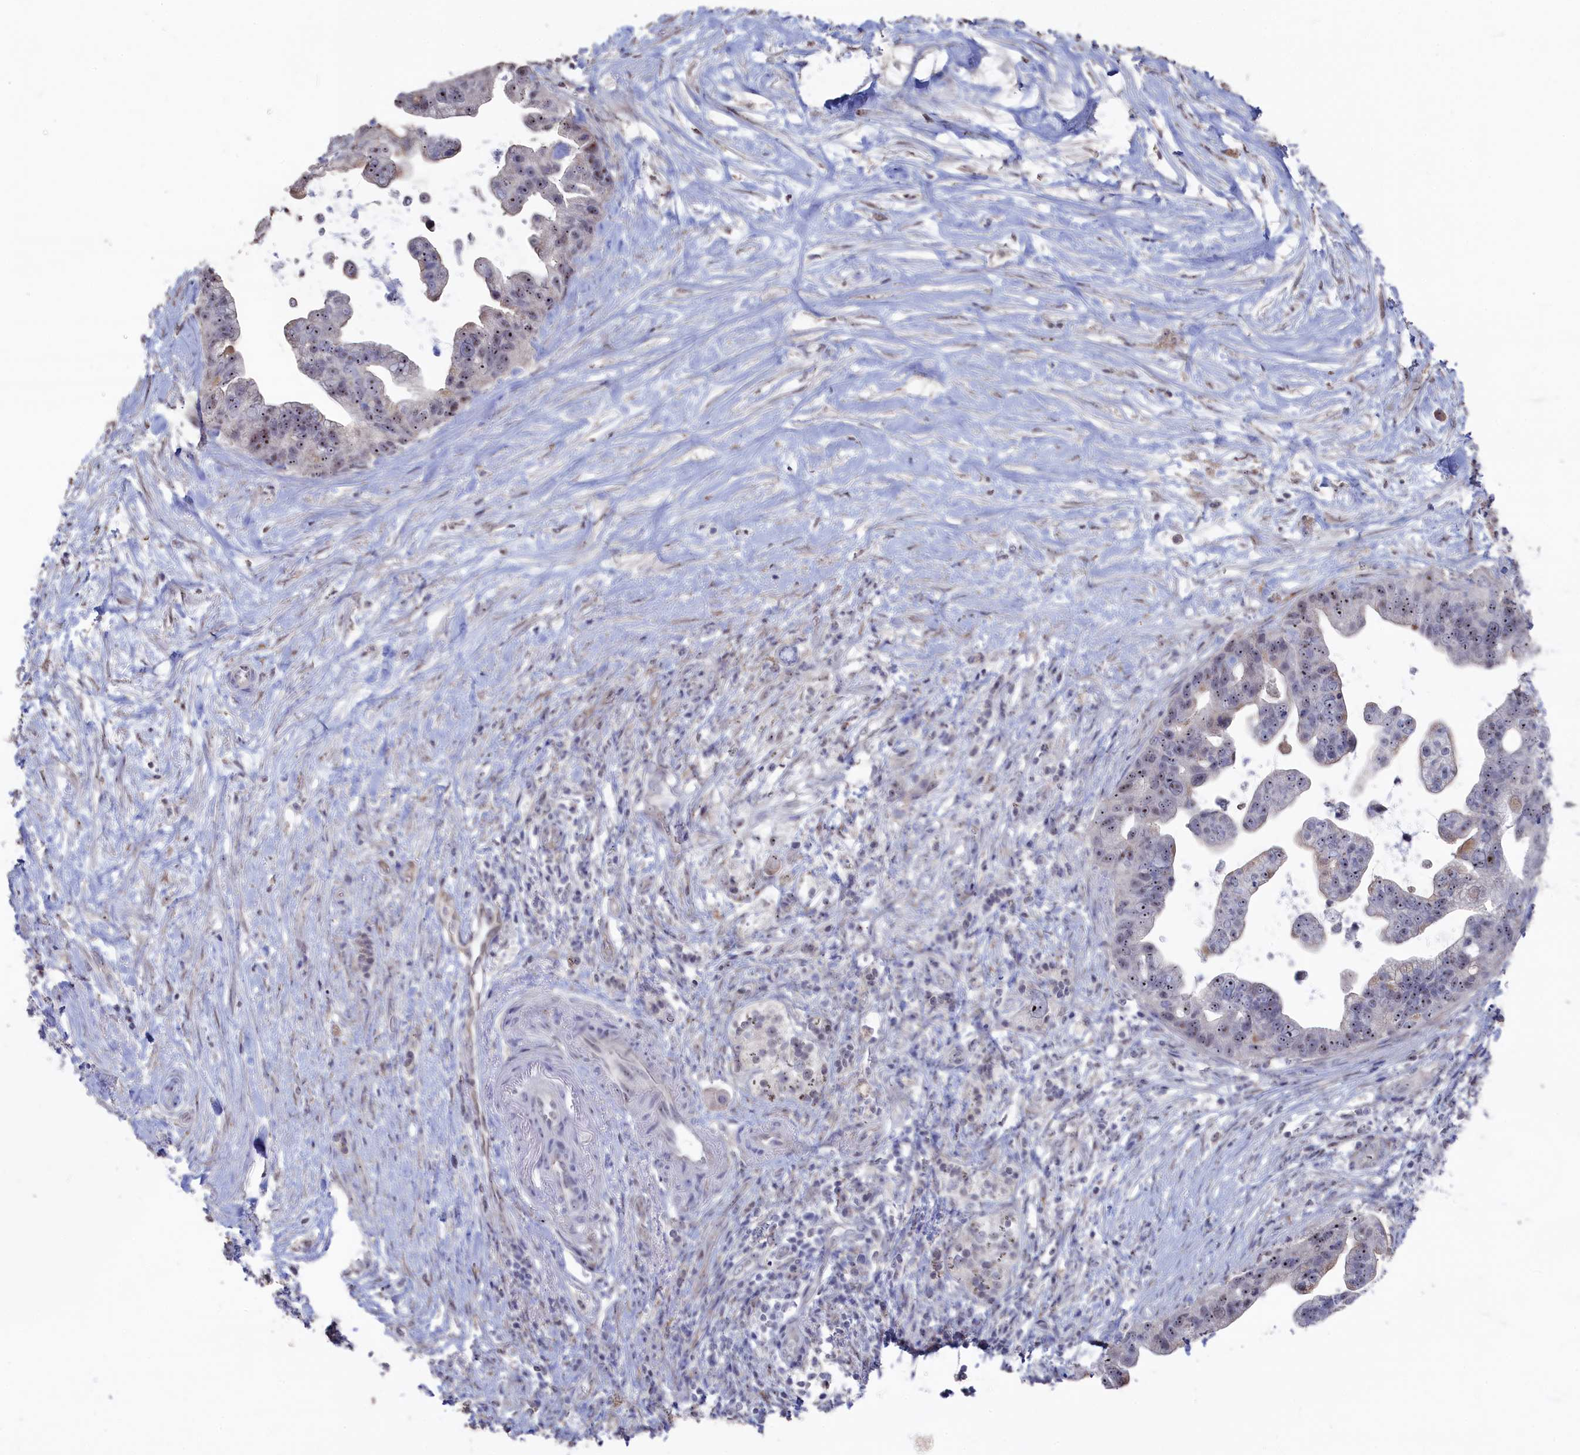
{"staining": {"intensity": "weak", "quantity": ">75%", "location": "cytoplasmic/membranous,nuclear"}, "tissue": "pancreatic cancer", "cell_type": "Tumor cells", "image_type": "cancer", "snomed": [{"axis": "morphology", "description": "Adenocarcinoma, NOS"}, {"axis": "topography", "description": "Pancreas"}], "caption": "Pancreatic cancer (adenocarcinoma) tissue displays weak cytoplasmic/membranous and nuclear positivity in about >75% of tumor cells", "gene": "SEMG2", "patient": {"sex": "female", "age": 83}}